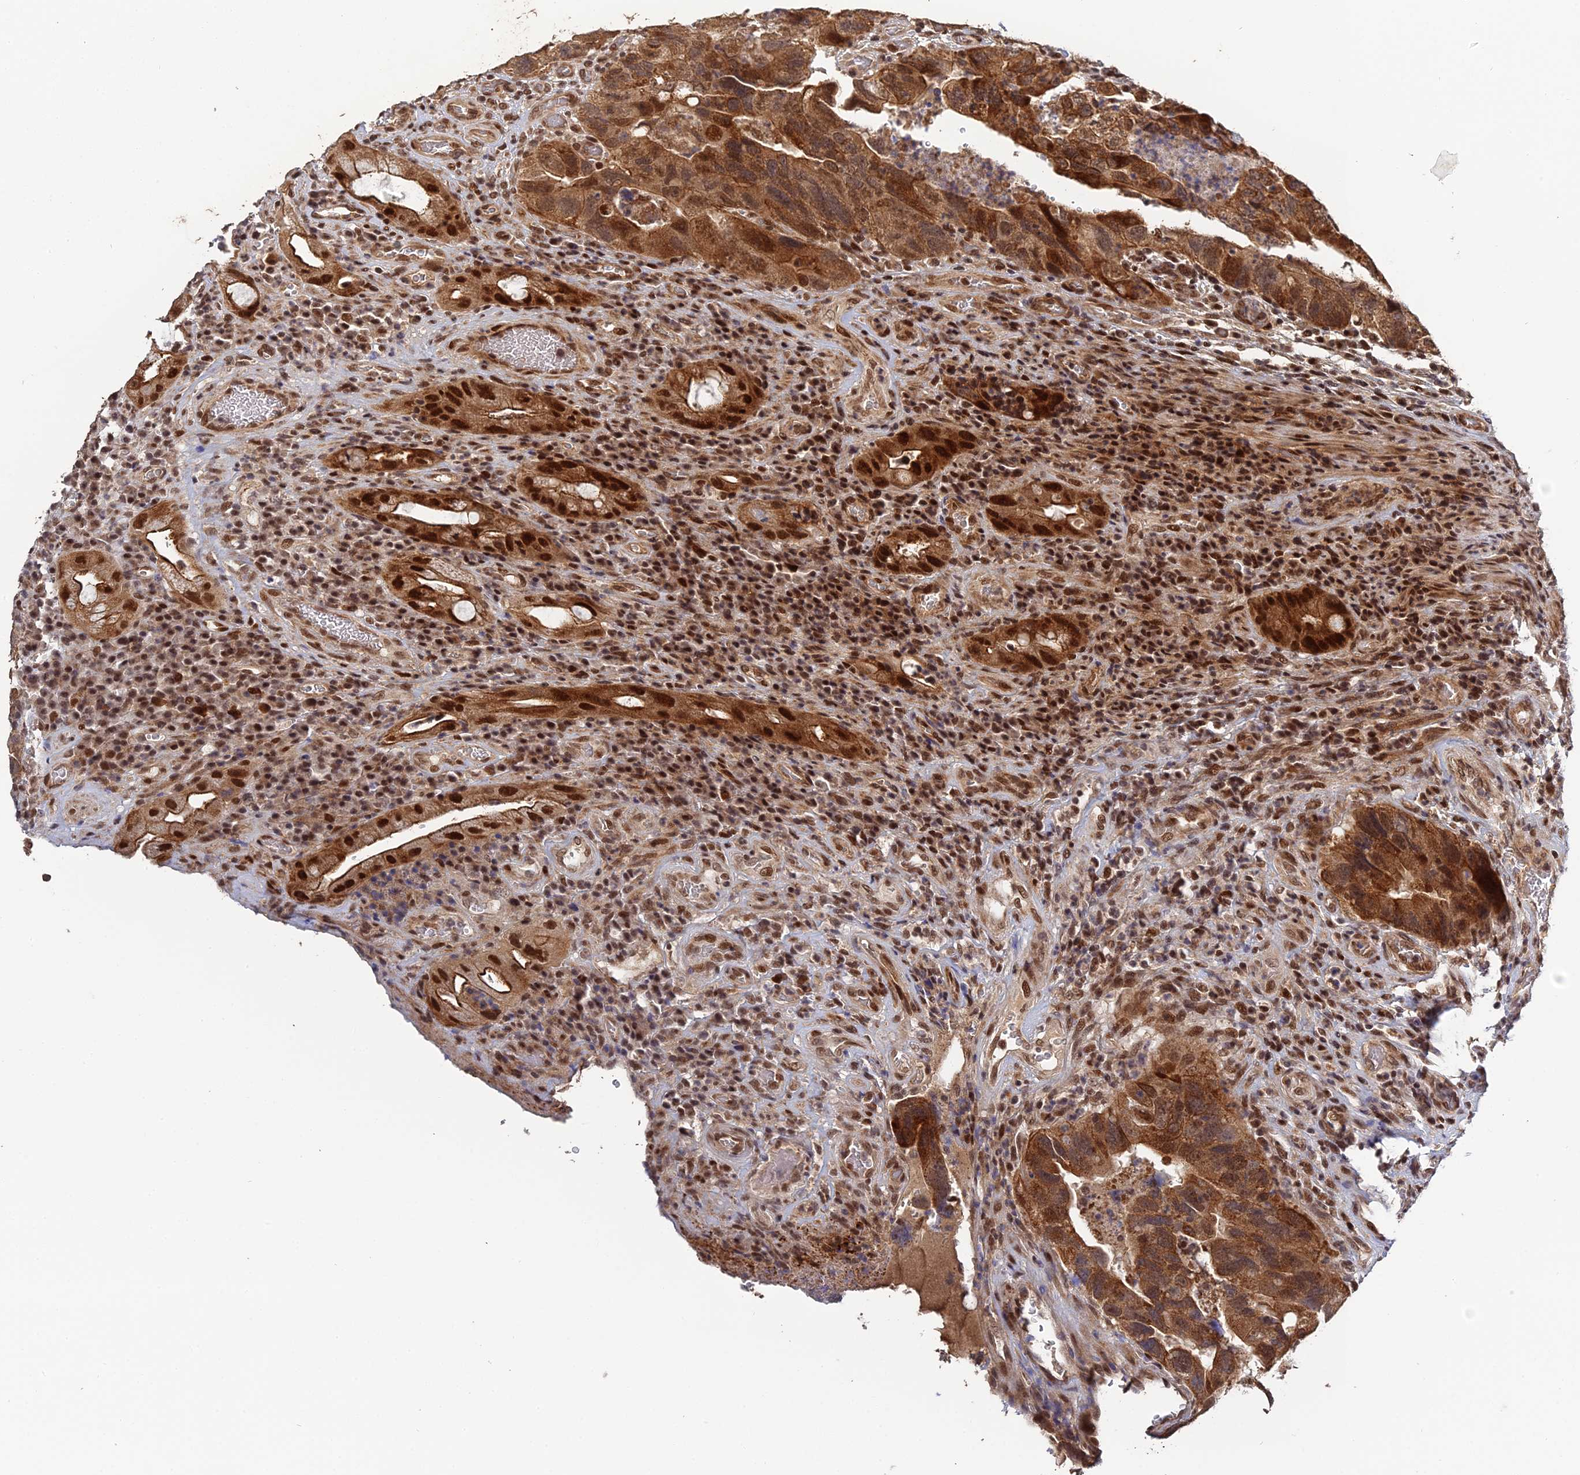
{"staining": {"intensity": "strong", "quantity": ">75%", "location": "cytoplasmic/membranous,nuclear"}, "tissue": "colorectal cancer", "cell_type": "Tumor cells", "image_type": "cancer", "snomed": [{"axis": "morphology", "description": "Adenocarcinoma, NOS"}, {"axis": "topography", "description": "Rectum"}], "caption": "Human colorectal adenocarcinoma stained for a protein (brown) reveals strong cytoplasmic/membranous and nuclear positive positivity in about >75% of tumor cells.", "gene": "ERCC5", "patient": {"sex": "male", "age": 63}}